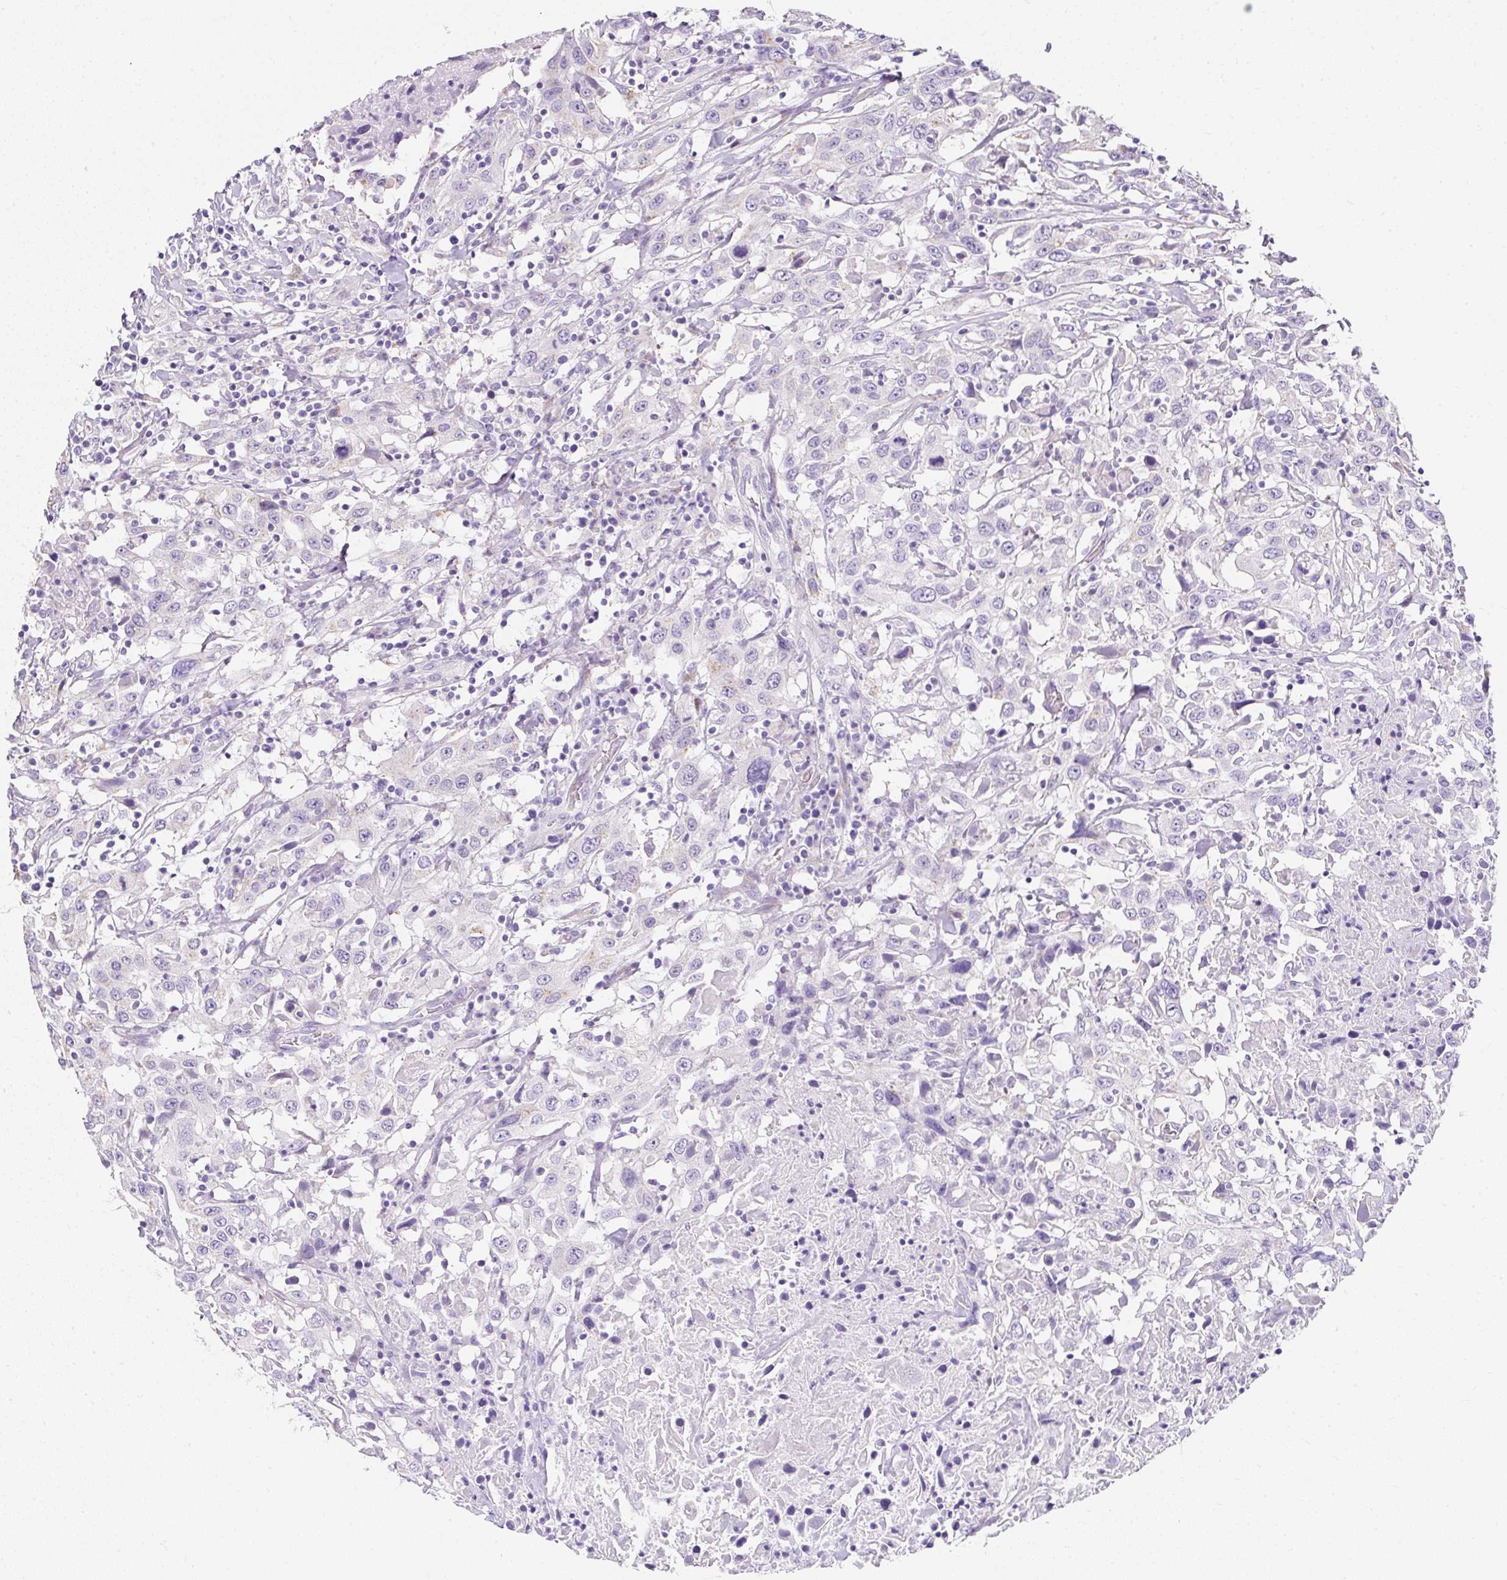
{"staining": {"intensity": "negative", "quantity": "none", "location": "none"}, "tissue": "urothelial cancer", "cell_type": "Tumor cells", "image_type": "cancer", "snomed": [{"axis": "morphology", "description": "Urothelial carcinoma, High grade"}, {"axis": "topography", "description": "Urinary bladder"}], "caption": "This is a image of IHC staining of urothelial cancer, which shows no expression in tumor cells. (DAB immunohistochemistry (IHC), high magnification).", "gene": "DTX4", "patient": {"sex": "male", "age": 61}}